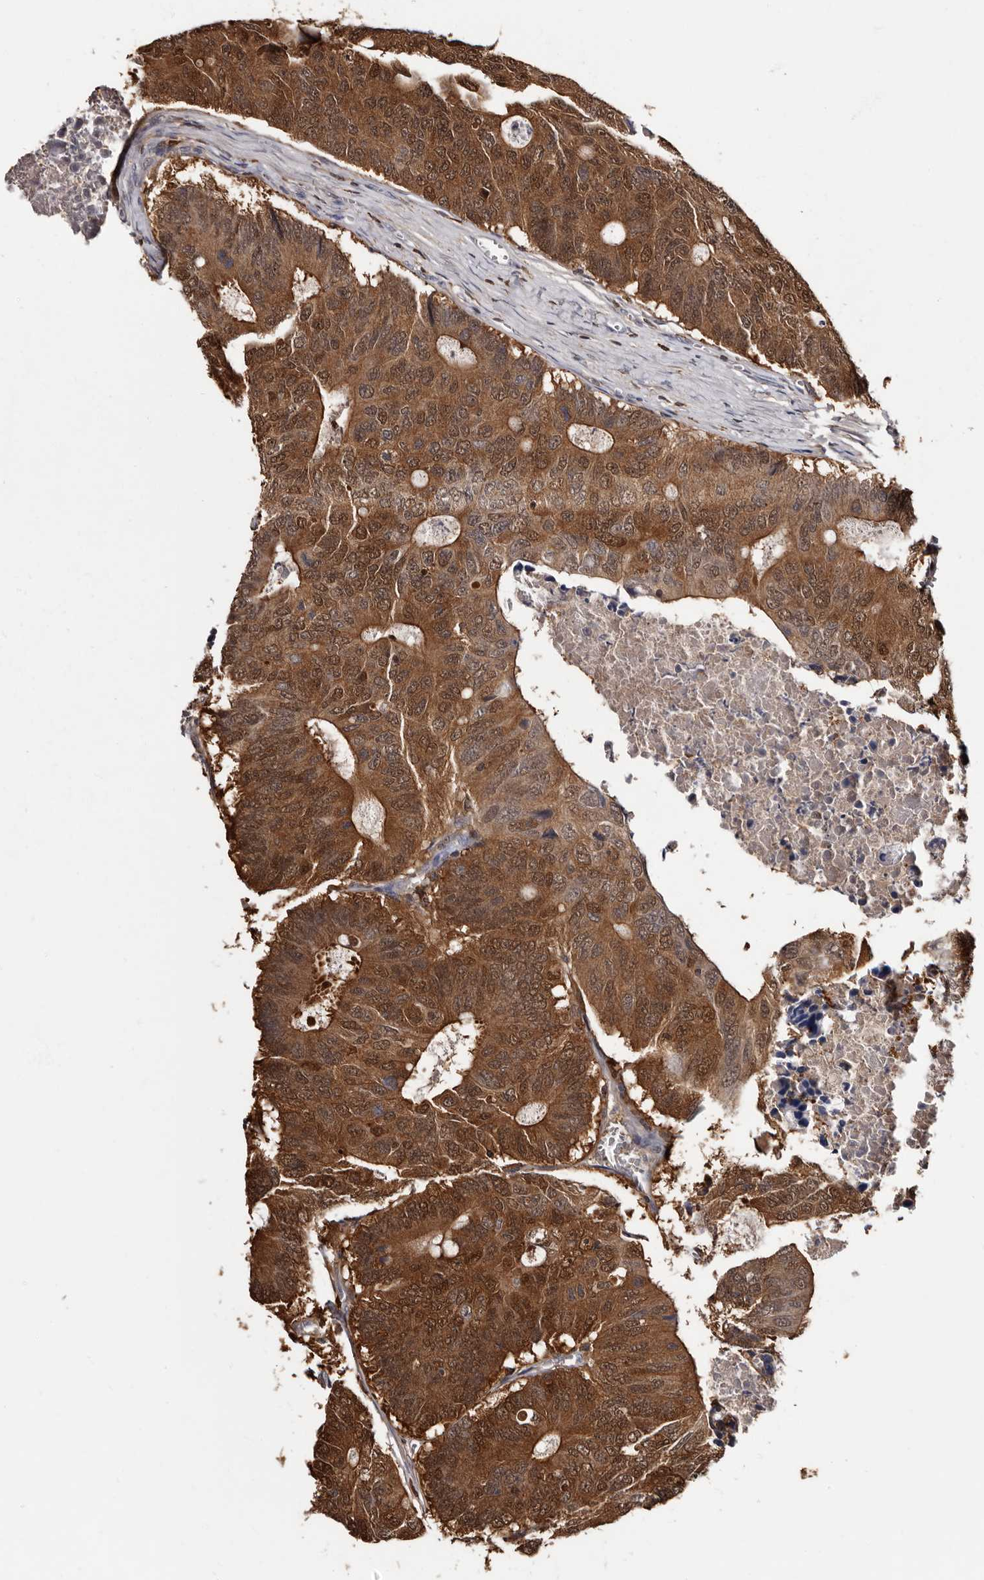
{"staining": {"intensity": "strong", "quantity": ">75%", "location": "cytoplasmic/membranous,nuclear"}, "tissue": "colorectal cancer", "cell_type": "Tumor cells", "image_type": "cancer", "snomed": [{"axis": "morphology", "description": "Adenocarcinoma, NOS"}, {"axis": "topography", "description": "Colon"}], "caption": "High-power microscopy captured an IHC photomicrograph of colorectal cancer (adenocarcinoma), revealing strong cytoplasmic/membranous and nuclear staining in about >75% of tumor cells.", "gene": "DNPH1", "patient": {"sex": "male", "age": 87}}